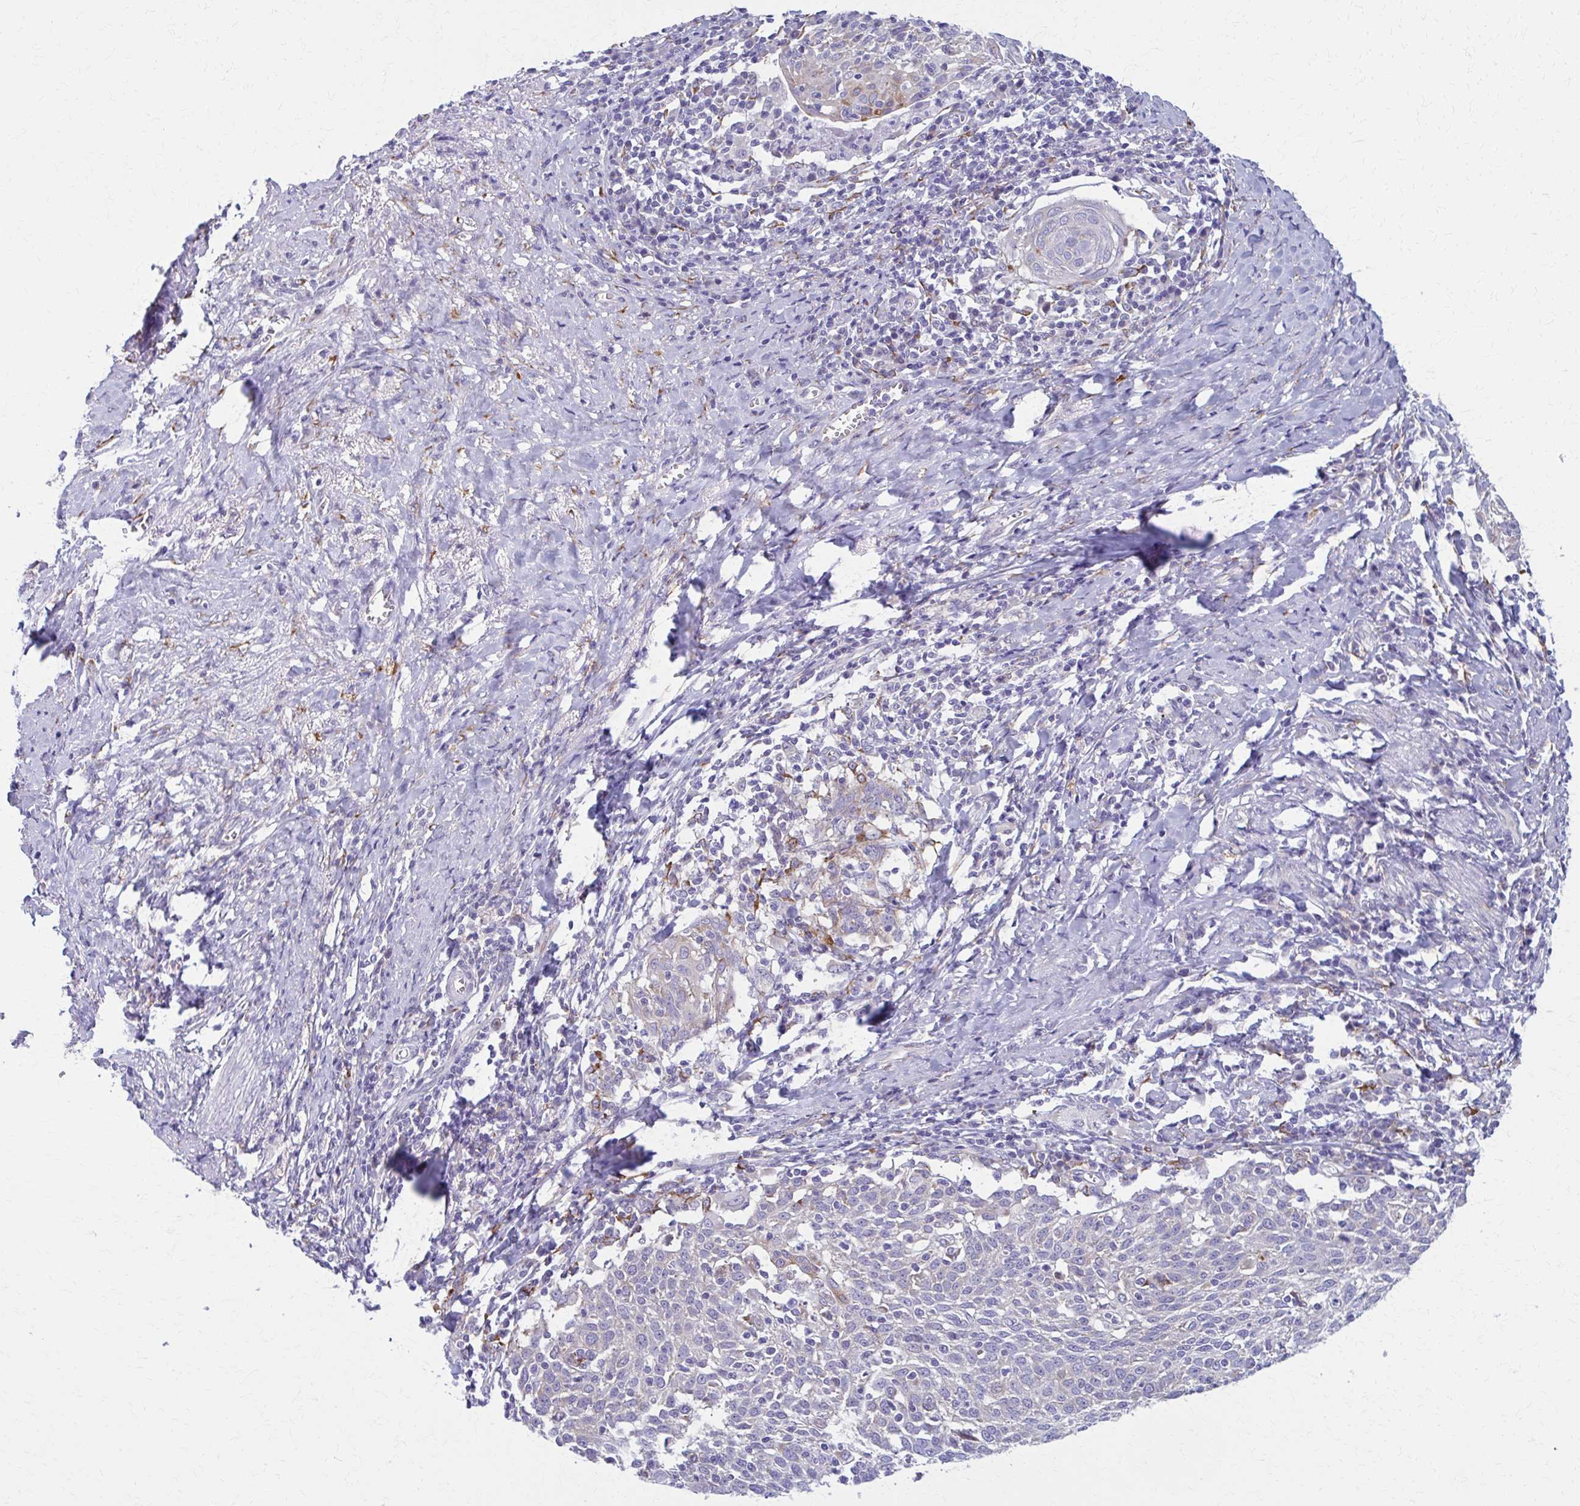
{"staining": {"intensity": "weak", "quantity": "<25%", "location": "cytoplasmic/membranous"}, "tissue": "cervical cancer", "cell_type": "Tumor cells", "image_type": "cancer", "snomed": [{"axis": "morphology", "description": "Squamous cell carcinoma, NOS"}, {"axis": "topography", "description": "Cervix"}], "caption": "An immunohistochemistry image of cervical squamous cell carcinoma is shown. There is no staining in tumor cells of cervical squamous cell carcinoma.", "gene": "SPATS2L", "patient": {"sex": "female", "age": 52}}